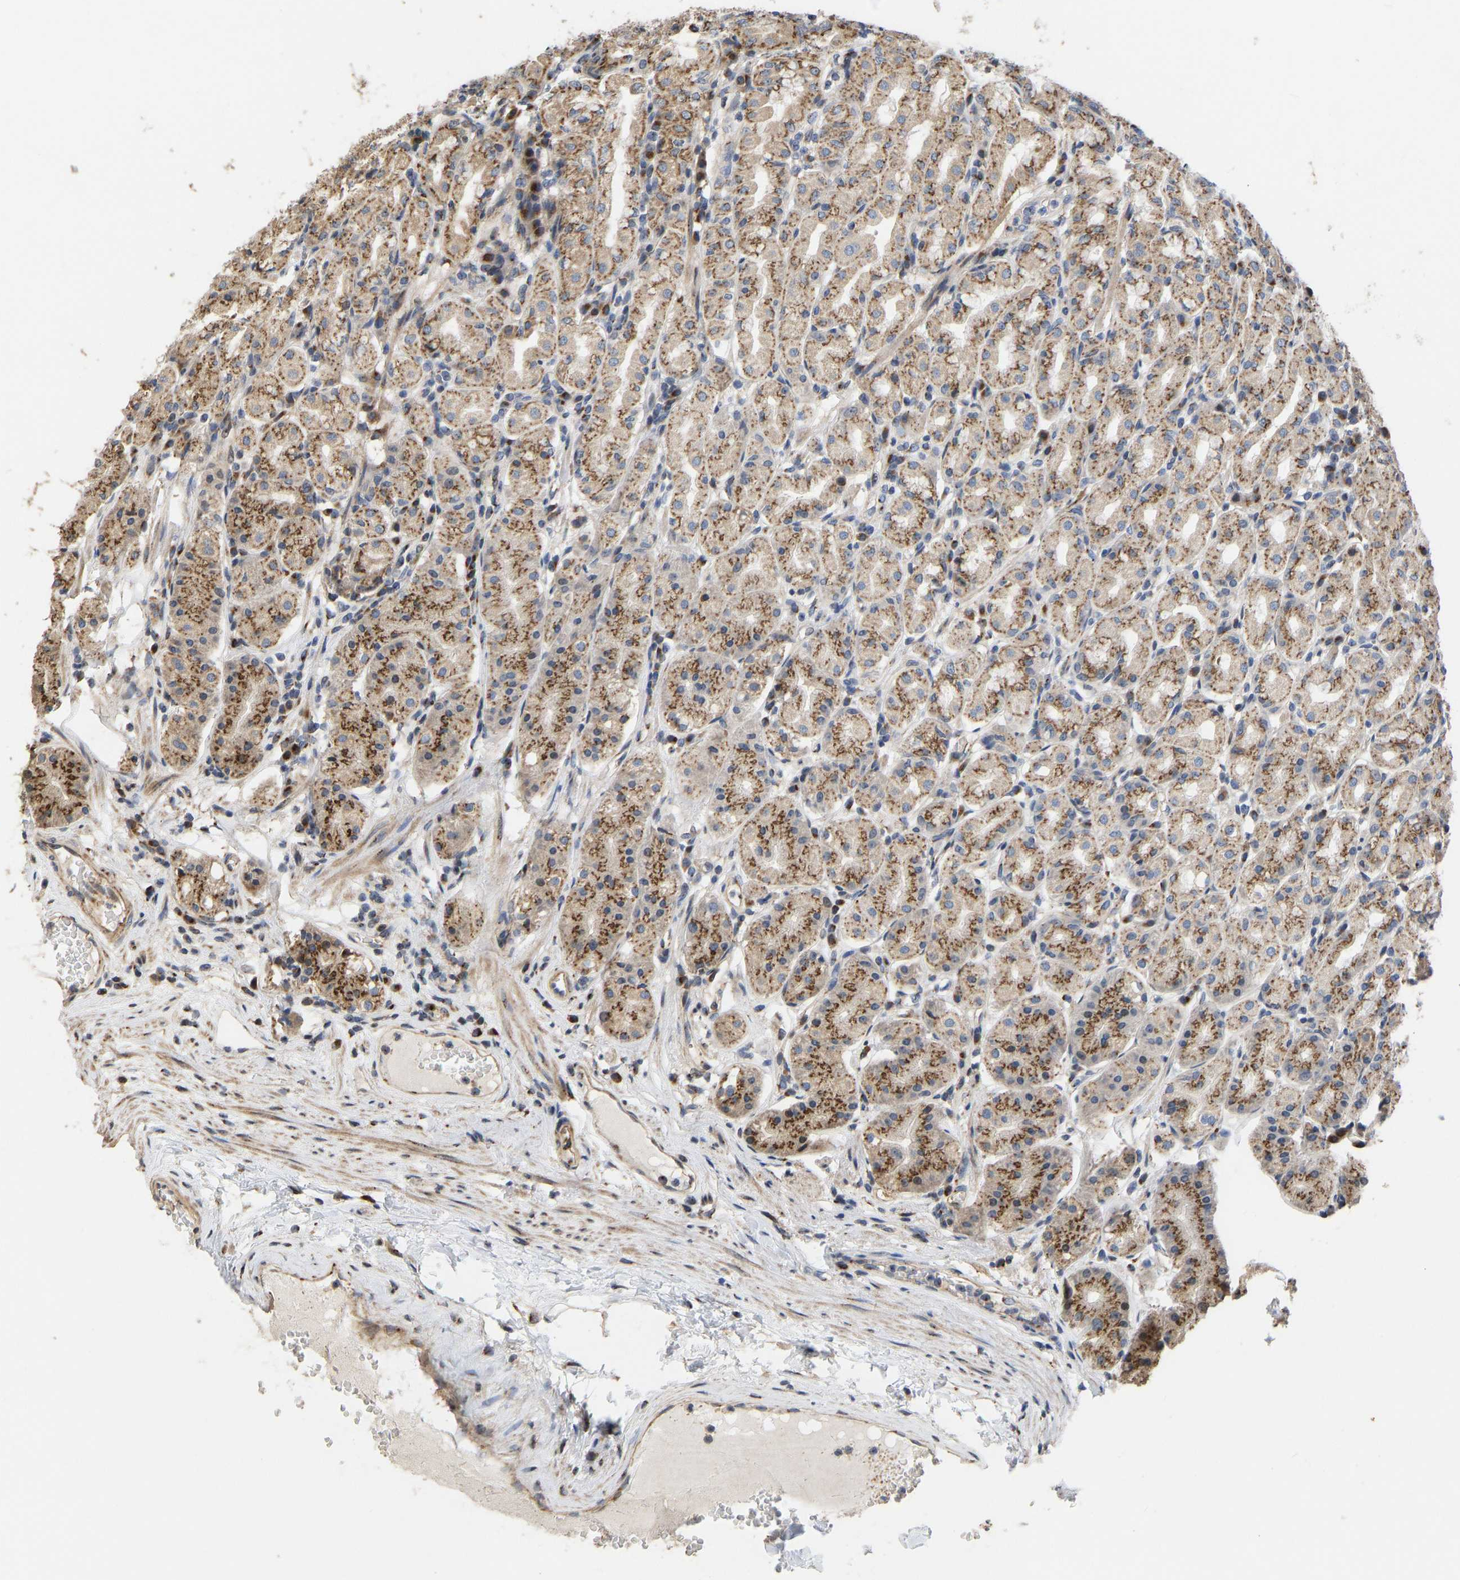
{"staining": {"intensity": "moderate", "quantity": ">75%", "location": "cytoplasmic/membranous"}, "tissue": "stomach", "cell_type": "Glandular cells", "image_type": "normal", "snomed": [{"axis": "morphology", "description": "Normal tissue, NOS"}, {"axis": "topography", "description": "Stomach"}, {"axis": "topography", "description": "Stomach, lower"}], "caption": "Normal stomach shows moderate cytoplasmic/membranous expression in about >75% of glandular cells Using DAB (3,3'-diaminobenzidine) (brown) and hematoxylin (blue) stains, captured at high magnification using brightfield microscopy..", "gene": "YIPF4", "patient": {"sex": "female", "age": 56}}